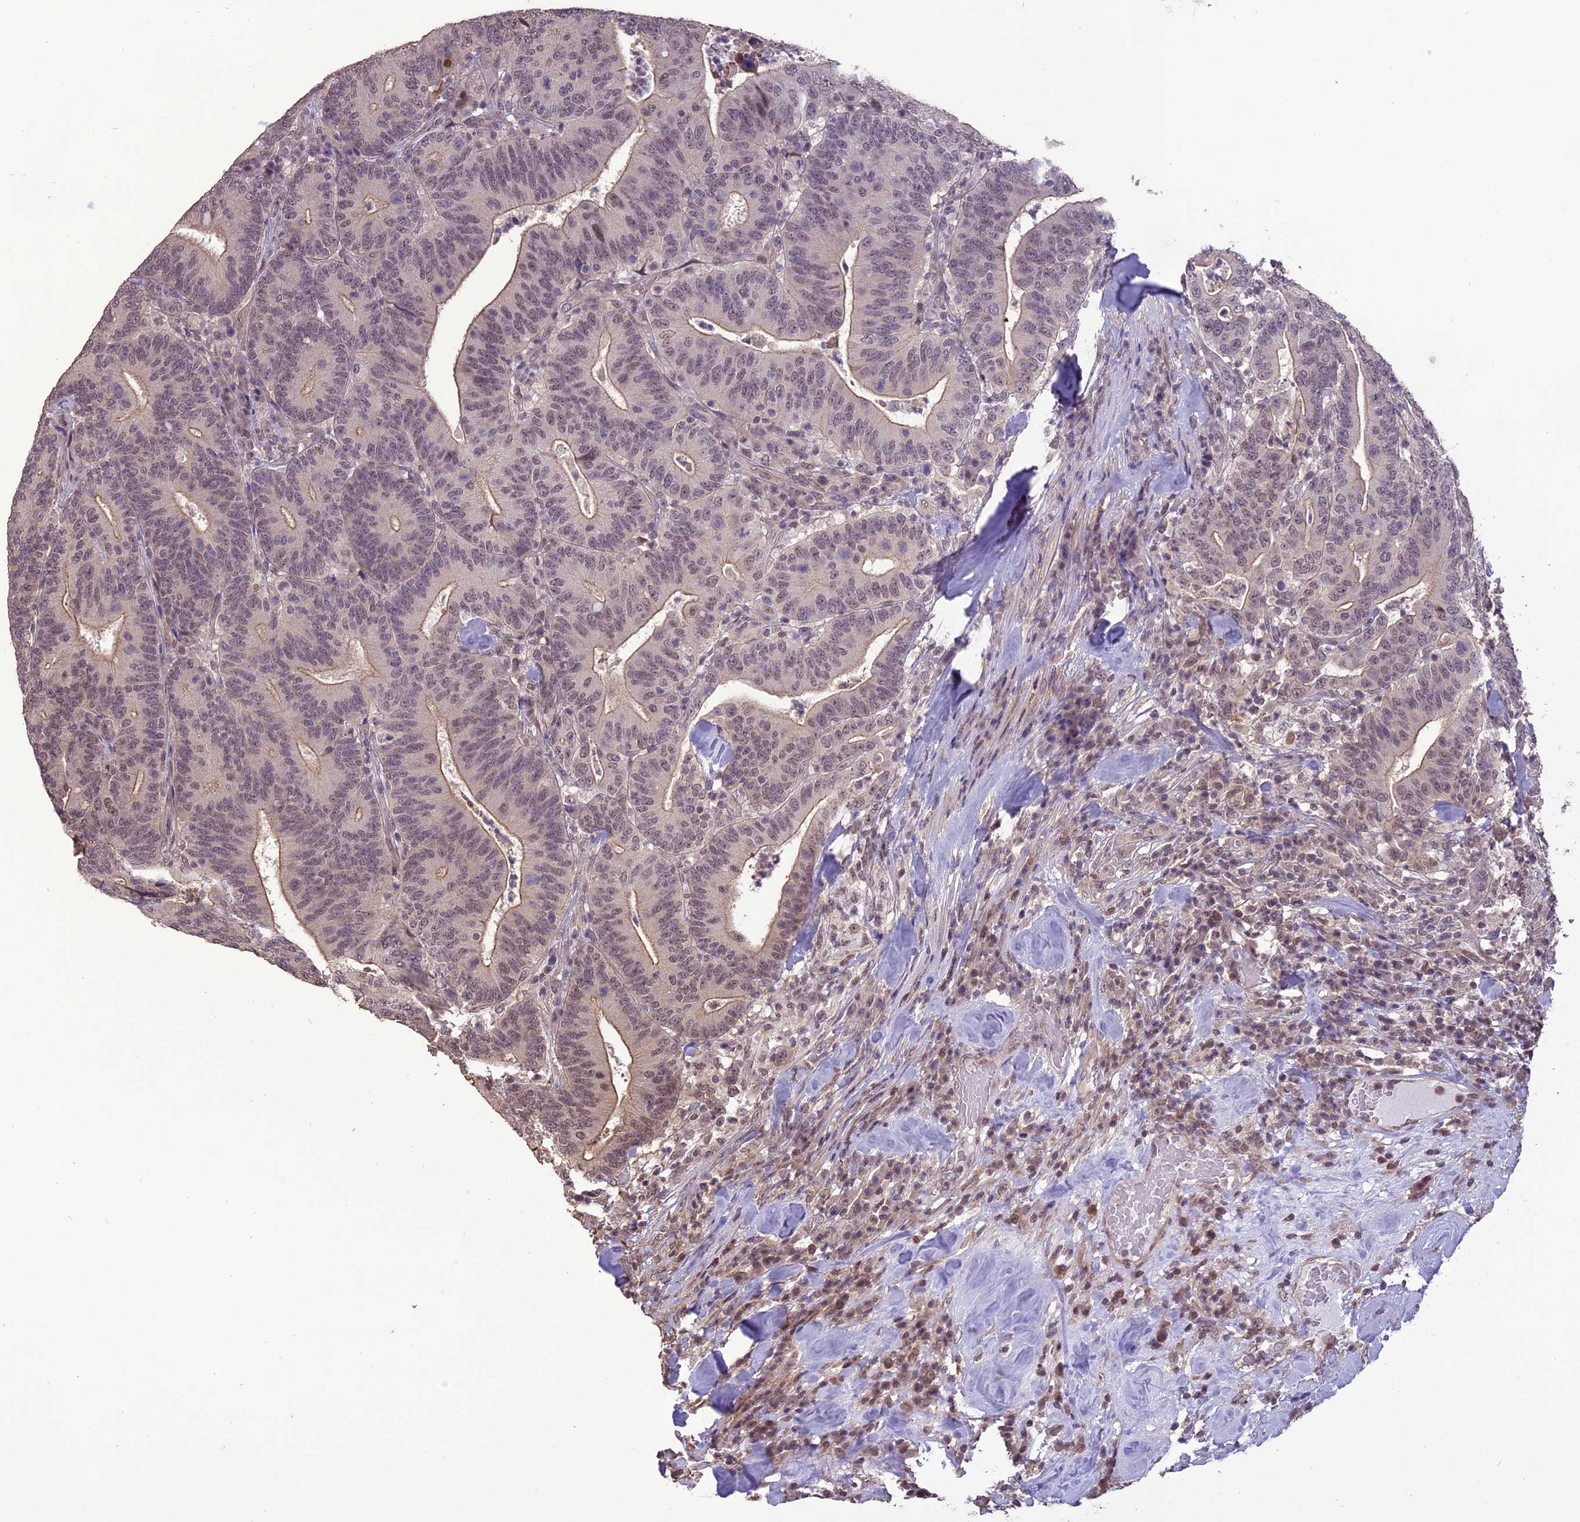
{"staining": {"intensity": "moderate", "quantity": "25%-75%", "location": "cytoplasmic/membranous,nuclear"}, "tissue": "colorectal cancer", "cell_type": "Tumor cells", "image_type": "cancer", "snomed": [{"axis": "morphology", "description": "Adenocarcinoma, NOS"}, {"axis": "topography", "description": "Colon"}], "caption": "A brown stain highlights moderate cytoplasmic/membranous and nuclear staining of a protein in colorectal adenocarcinoma tumor cells.", "gene": "TIGD7", "patient": {"sex": "female", "age": 66}}